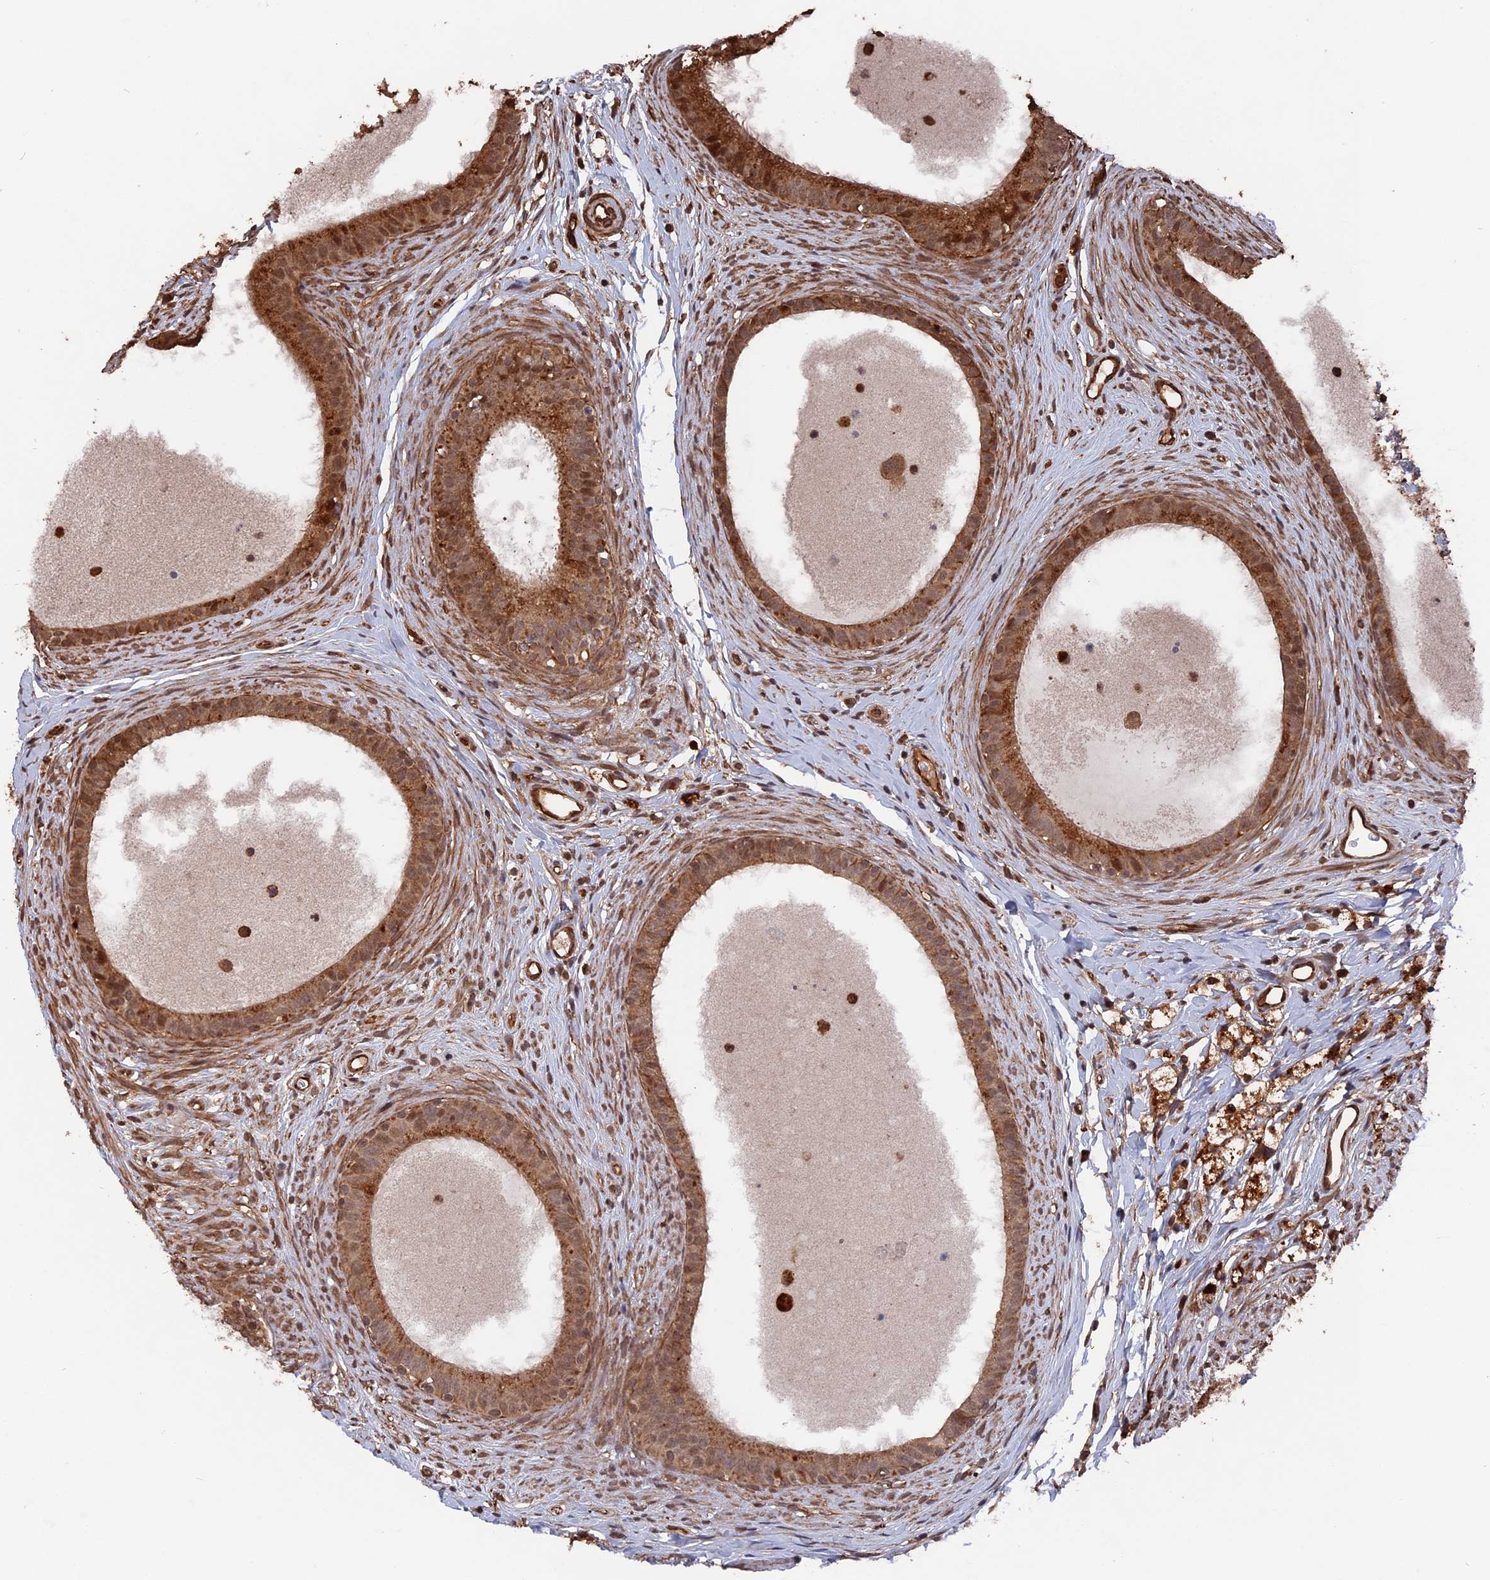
{"staining": {"intensity": "moderate", "quantity": ">75%", "location": "cytoplasmic/membranous,nuclear"}, "tissue": "epididymis", "cell_type": "Glandular cells", "image_type": "normal", "snomed": [{"axis": "morphology", "description": "Normal tissue, NOS"}, {"axis": "topography", "description": "Epididymis"}], "caption": "Immunohistochemical staining of normal human epididymis exhibits >75% levels of moderate cytoplasmic/membranous,nuclear protein positivity in about >75% of glandular cells.", "gene": "TELO2", "patient": {"sex": "male", "age": 80}}